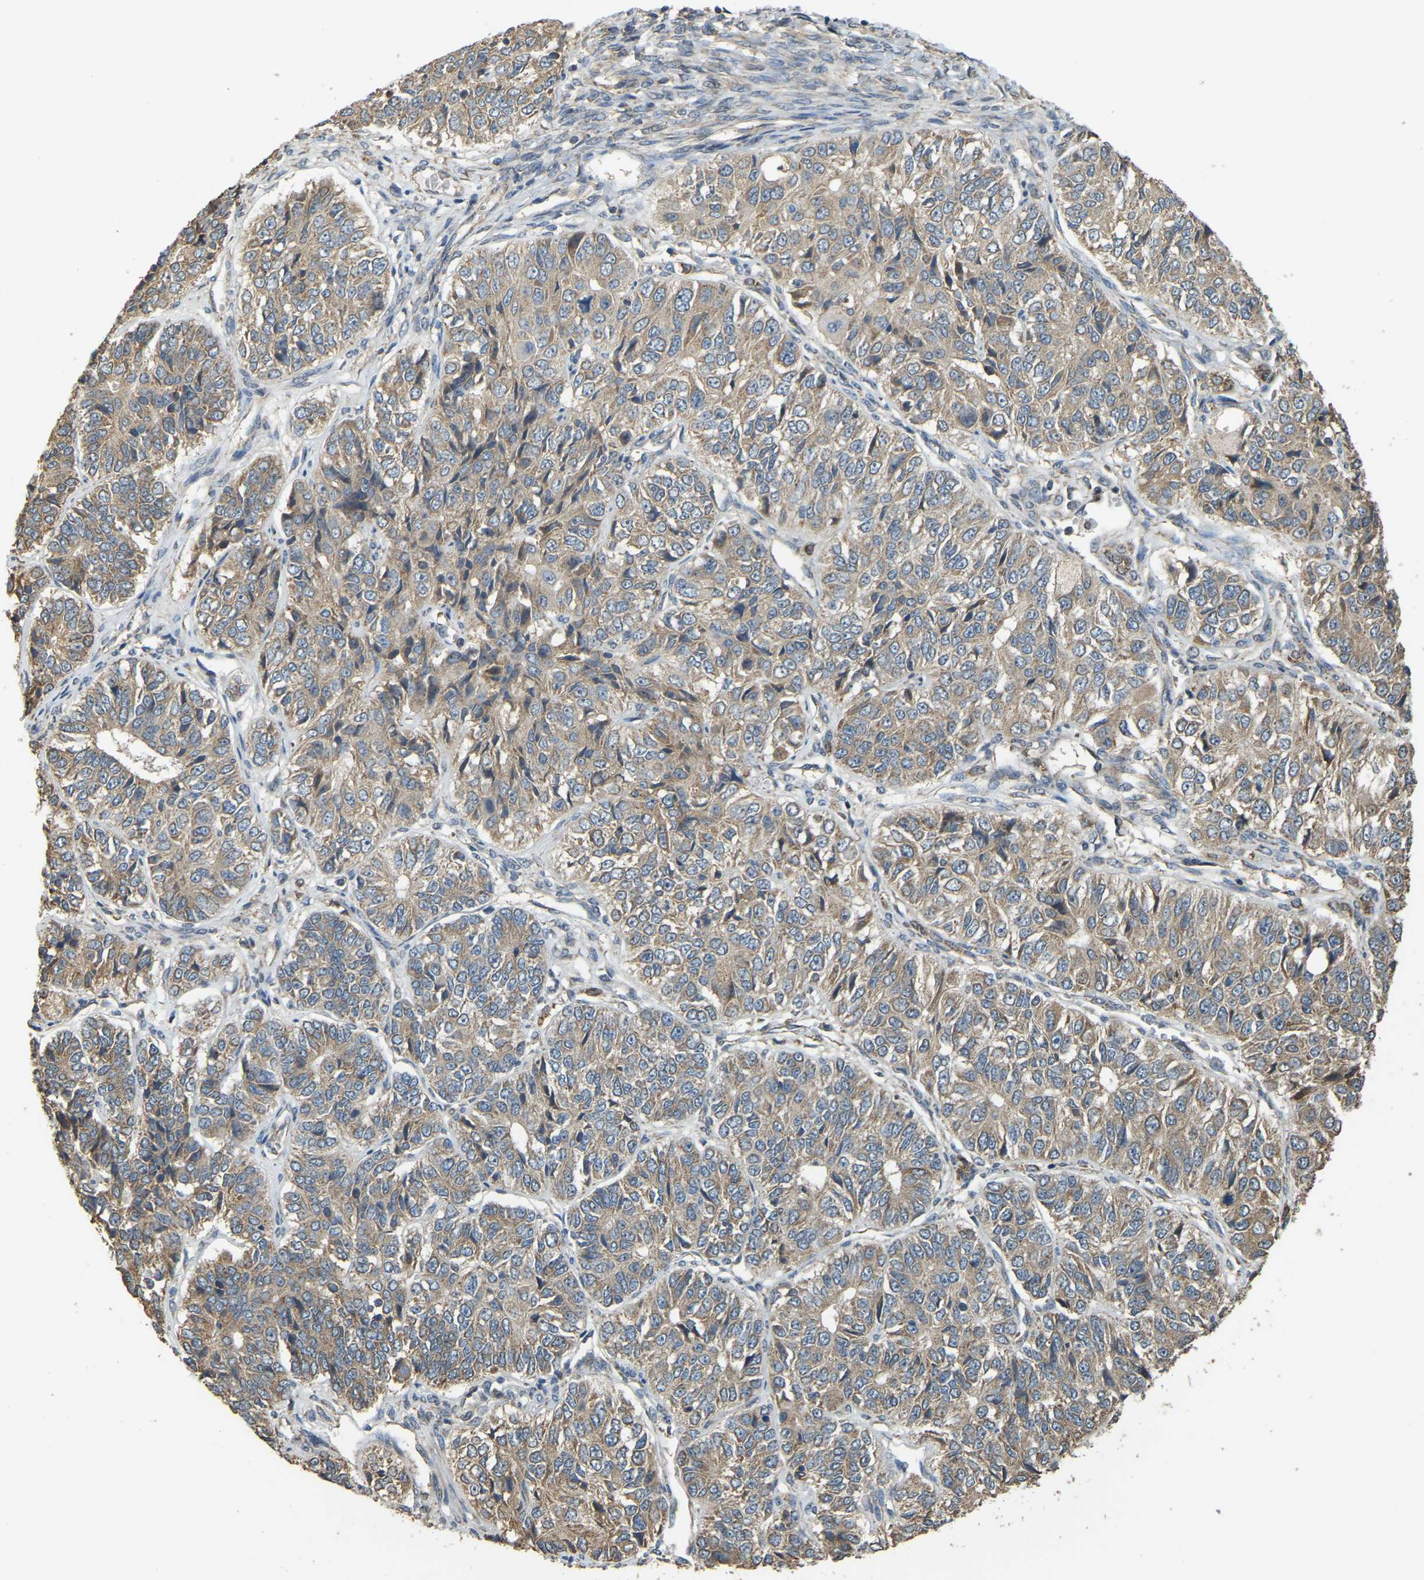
{"staining": {"intensity": "weak", "quantity": ">75%", "location": "cytoplasmic/membranous"}, "tissue": "ovarian cancer", "cell_type": "Tumor cells", "image_type": "cancer", "snomed": [{"axis": "morphology", "description": "Carcinoma, endometroid"}, {"axis": "topography", "description": "Ovary"}], "caption": "Ovarian cancer (endometroid carcinoma) tissue demonstrates weak cytoplasmic/membranous positivity in approximately >75% of tumor cells, visualized by immunohistochemistry. Ihc stains the protein of interest in brown and the nuclei are stained blue.", "gene": "GNG2", "patient": {"sex": "female", "age": 51}}